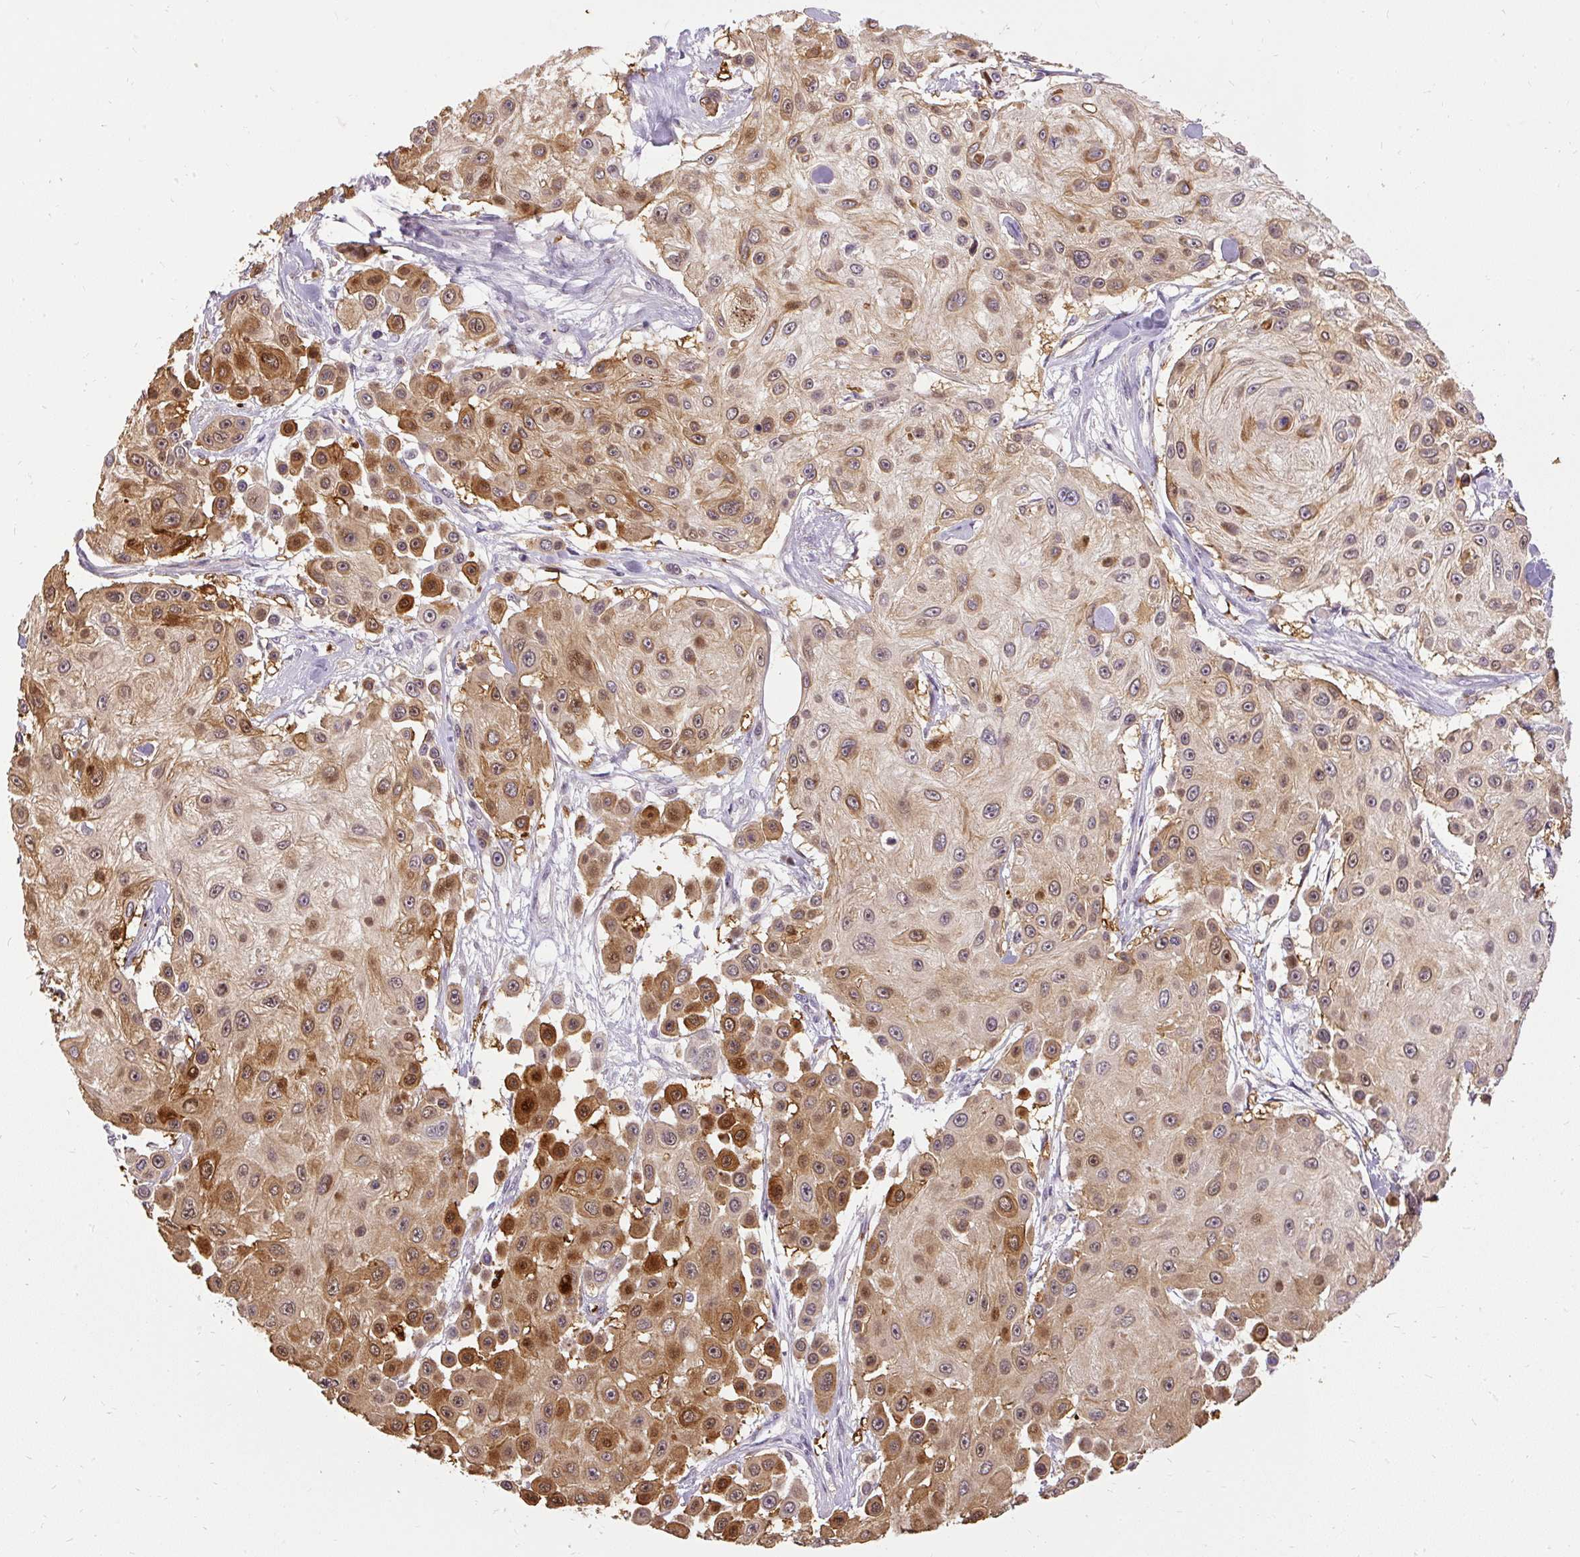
{"staining": {"intensity": "moderate", "quantity": ">75%", "location": "cytoplasmic/membranous,nuclear"}, "tissue": "skin cancer", "cell_type": "Tumor cells", "image_type": "cancer", "snomed": [{"axis": "morphology", "description": "Squamous cell carcinoma, NOS"}, {"axis": "topography", "description": "Skin"}], "caption": "This image demonstrates immunohistochemistry (IHC) staining of human skin cancer (squamous cell carcinoma), with medium moderate cytoplasmic/membranous and nuclear expression in about >75% of tumor cells.", "gene": "FAM117B", "patient": {"sex": "male", "age": 67}}